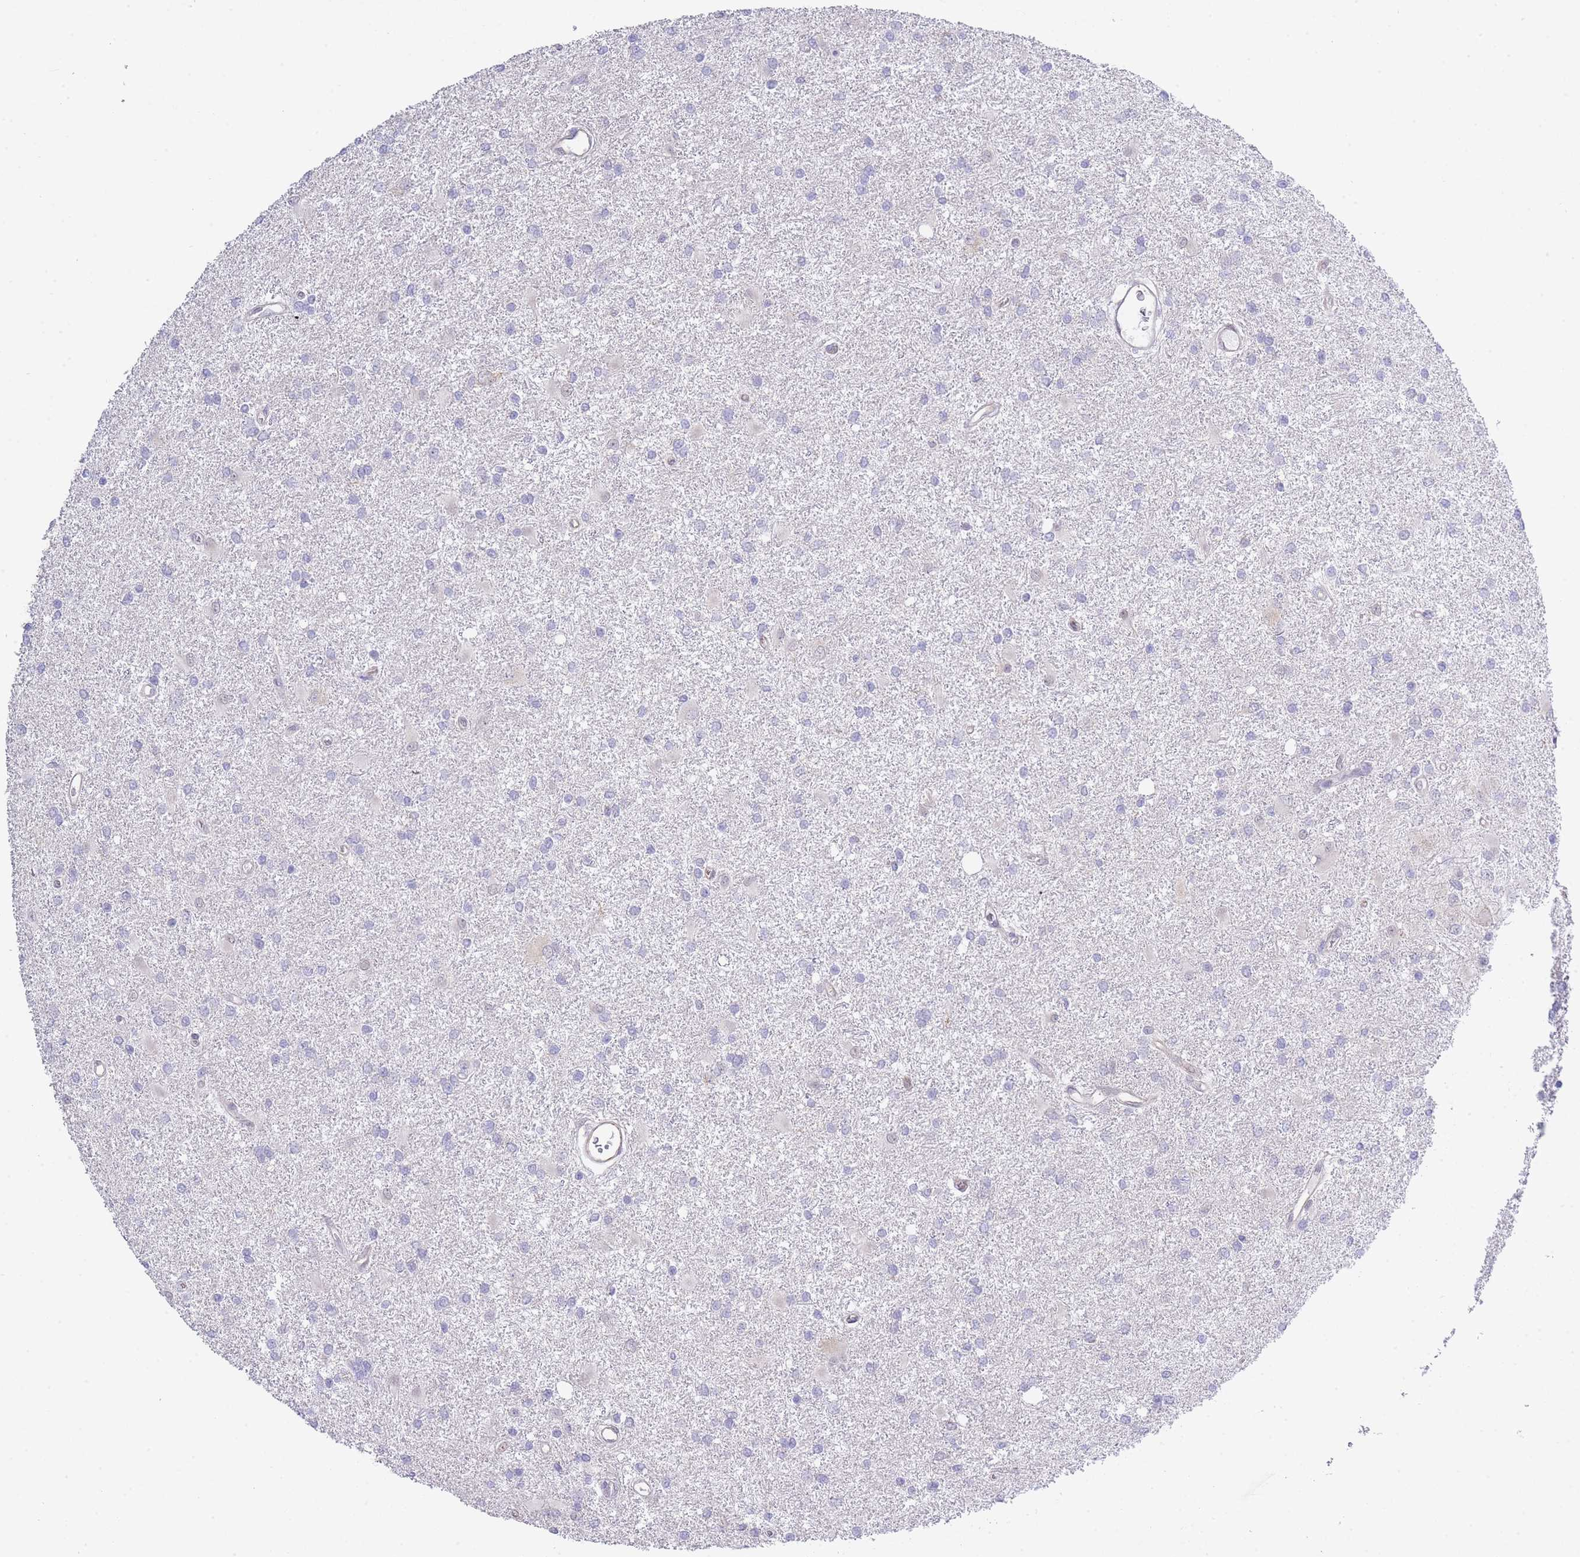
{"staining": {"intensity": "negative", "quantity": "none", "location": "none"}, "tissue": "glioma", "cell_type": "Tumor cells", "image_type": "cancer", "snomed": [{"axis": "morphology", "description": "Glioma, malignant, High grade"}, {"axis": "topography", "description": "Brain"}], "caption": "A high-resolution micrograph shows immunohistochemistry (IHC) staining of glioma, which reveals no significant positivity in tumor cells.", "gene": "CTBP1", "patient": {"sex": "female", "age": 50}}